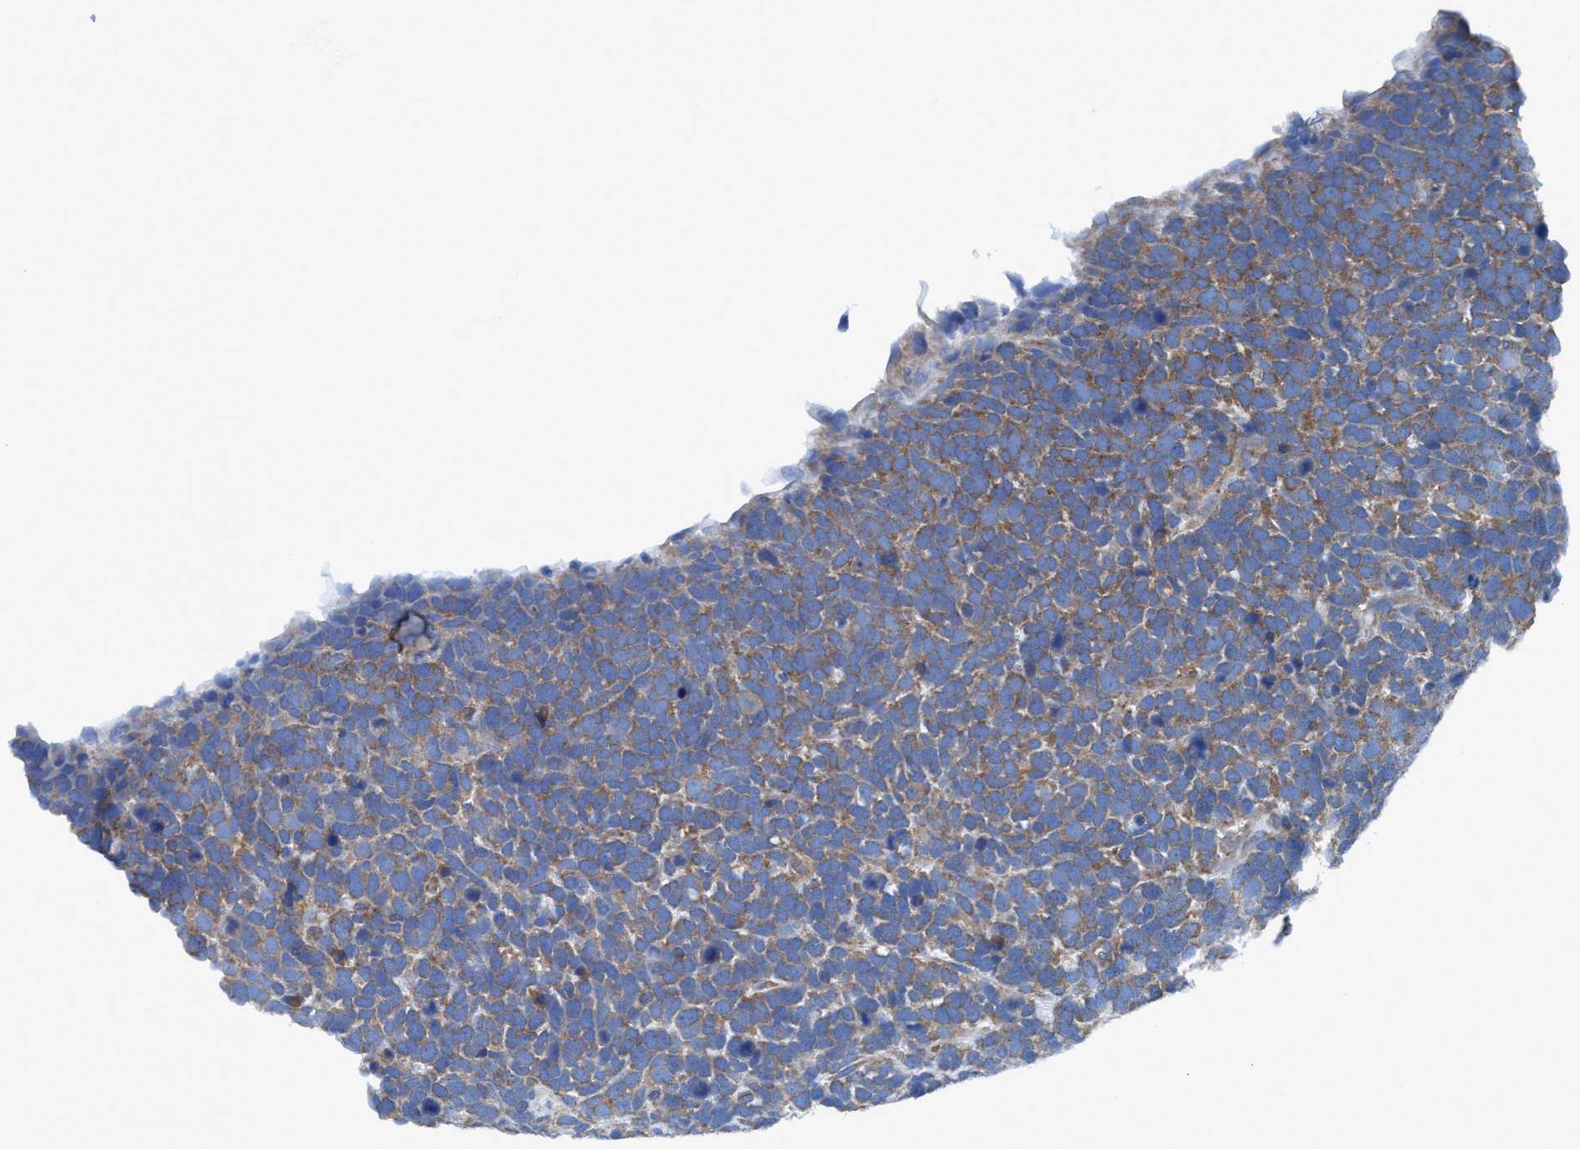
{"staining": {"intensity": "weak", "quantity": ">75%", "location": "cytoplasmic/membranous"}, "tissue": "urothelial cancer", "cell_type": "Tumor cells", "image_type": "cancer", "snomed": [{"axis": "morphology", "description": "Urothelial carcinoma, High grade"}, {"axis": "topography", "description": "Urinary bladder"}], "caption": "Urothelial cancer was stained to show a protein in brown. There is low levels of weak cytoplasmic/membranous staining in approximately >75% of tumor cells.", "gene": "NMT1", "patient": {"sex": "female", "age": 82}}